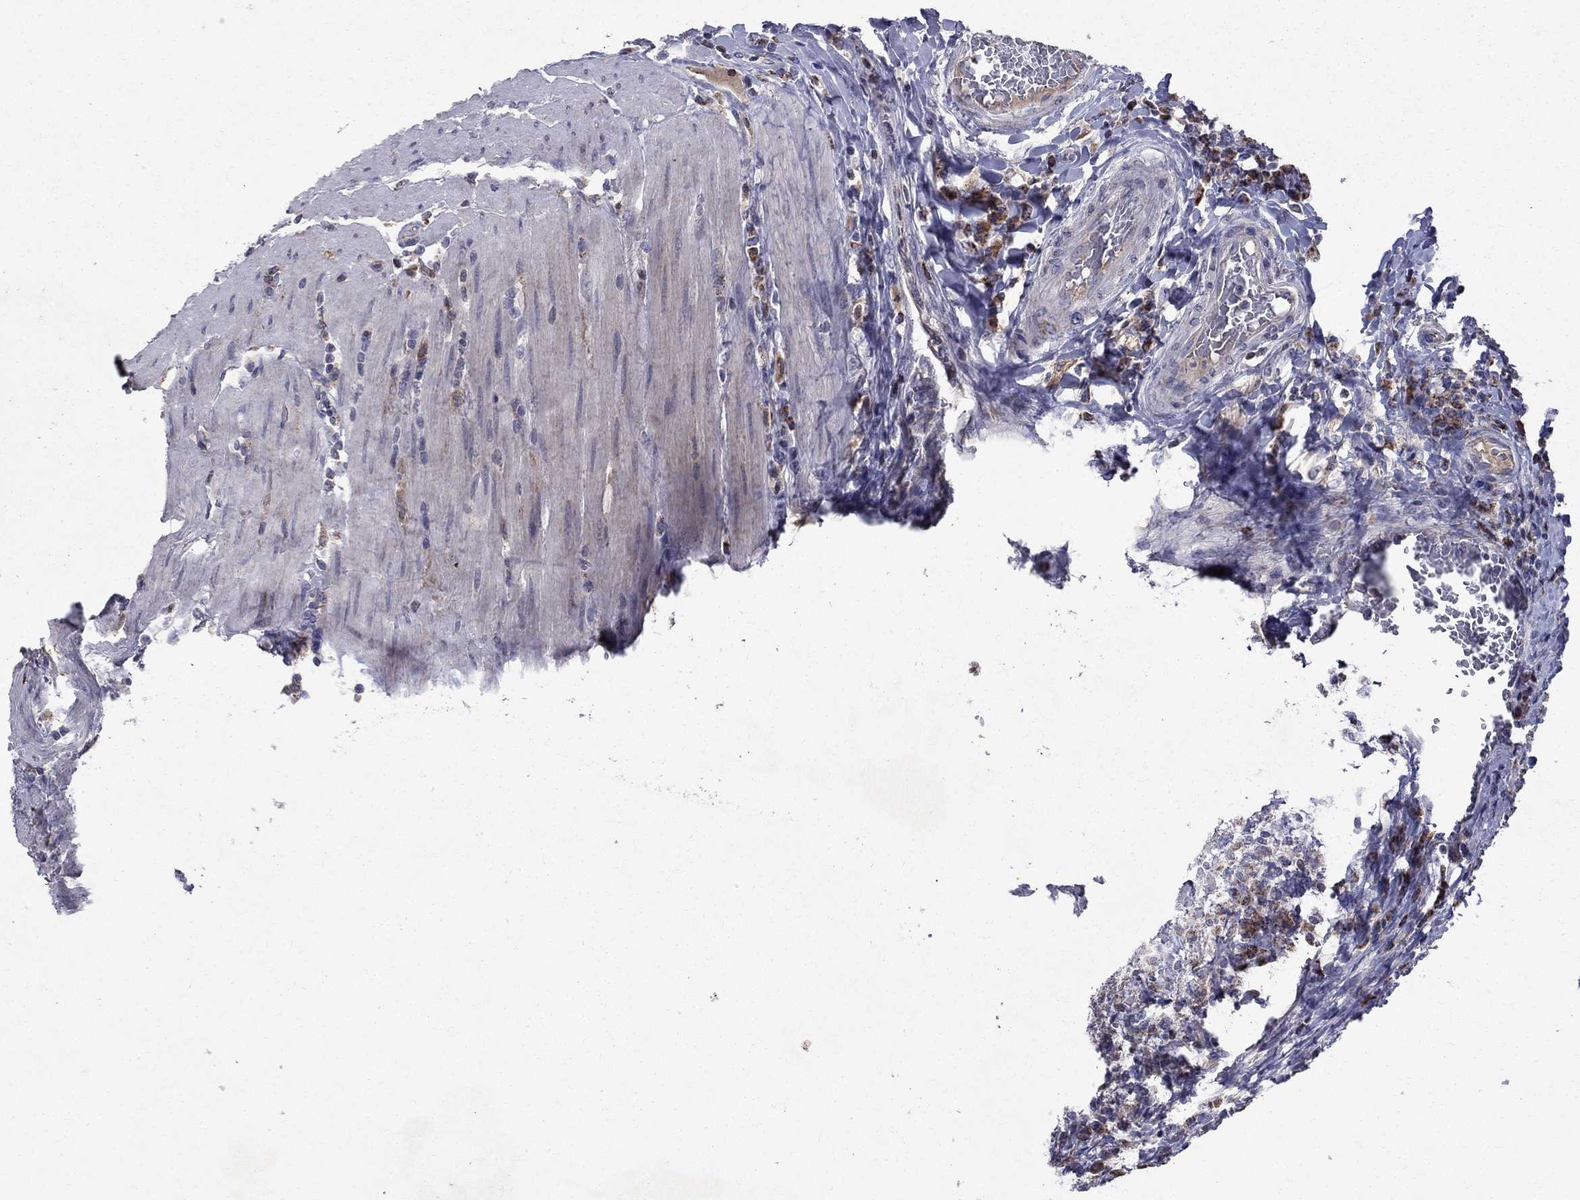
{"staining": {"intensity": "strong", "quantity": "25%-75%", "location": "cytoplasmic/membranous"}, "tissue": "colorectal cancer", "cell_type": "Tumor cells", "image_type": "cancer", "snomed": [{"axis": "morphology", "description": "Adenocarcinoma, NOS"}, {"axis": "topography", "description": "Colon"}], "caption": "Tumor cells reveal strong cytoplasmic/membranous staining in approximately 25%-75% of cells in adenocarcinoma (colorectal).", "gene": "SLC4A10", "patient": {"sex": "female", "age": 86}}